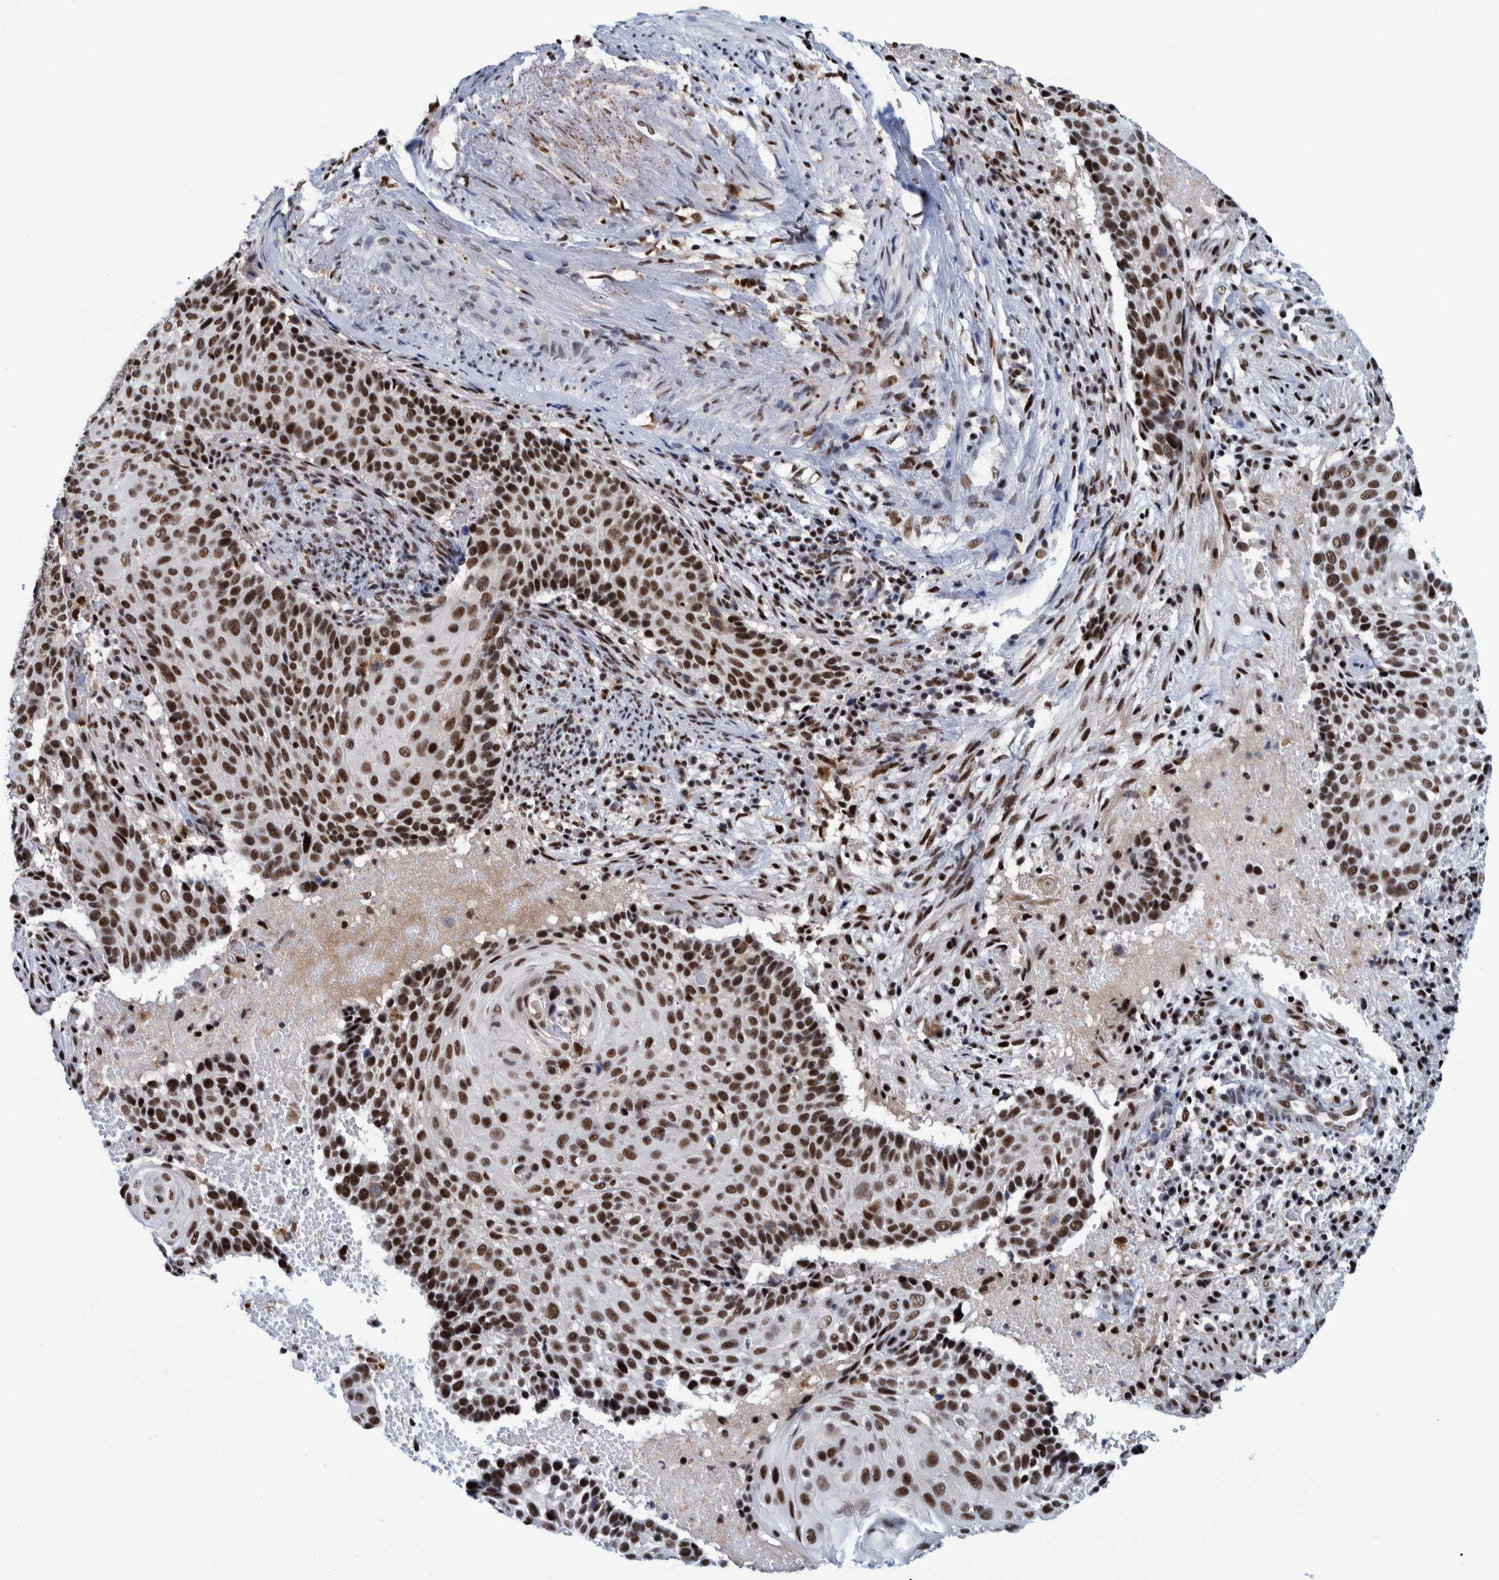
{"staining": {"intensity": "strong", "quantity": ">75%", "location": "nuclear"}, "tissue": "cervical cancer", "cell_type": "Tumor cells", "image_type": "cancer", "snomed": [{"axis": "morphology", "description": "Squamous cell carcinoma, NOS"}, {"axis": "topography", "description": "Cervix"}], "caption": "Immunohistochemical staining of human cervical cancer reveals strong nuclear protein expression in about >75% of tumor cells.", "gene": "EFTUD2", "patient": {"sex": "female", "age": 74}}